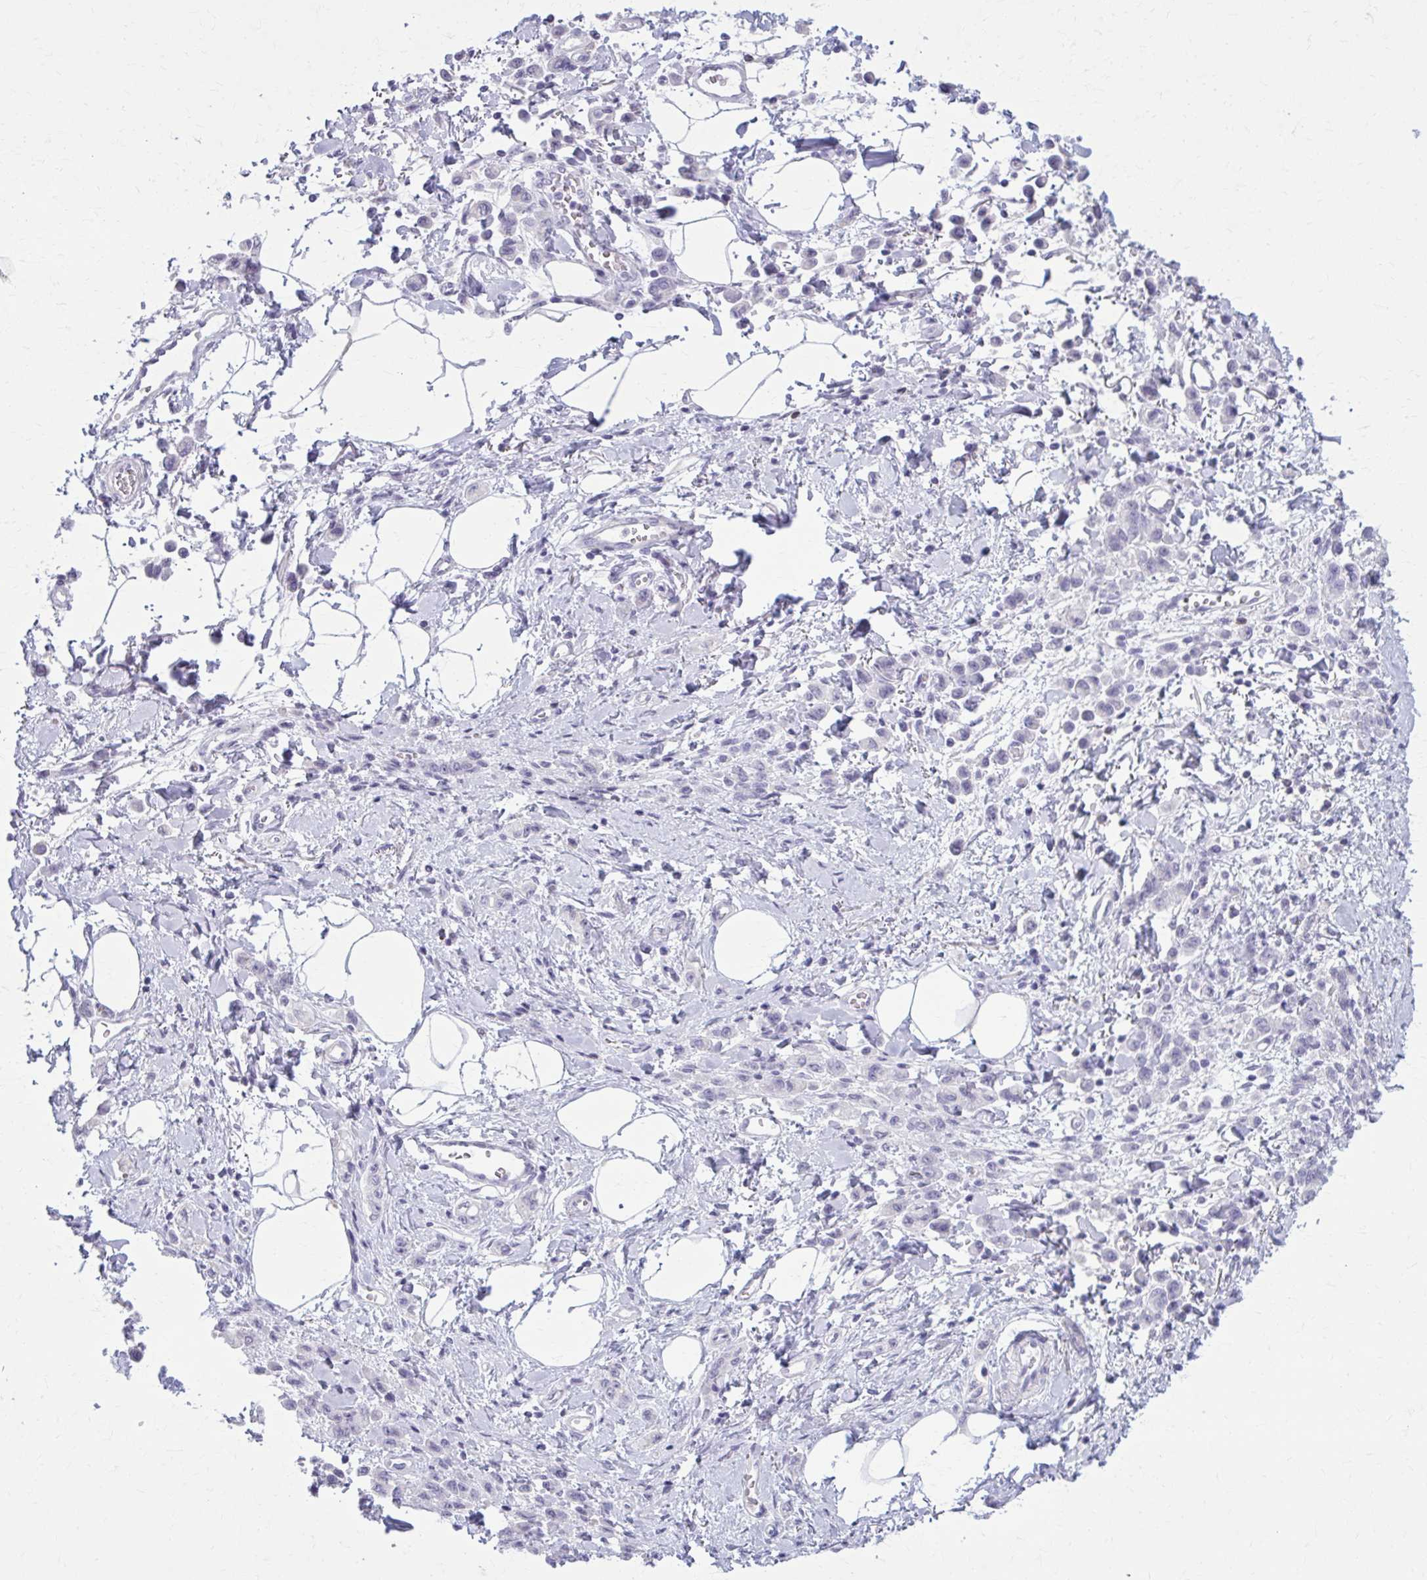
{"staining": {"intensity": "negative", "quantity": "none", "location": "none"}, "tissue": "stomach cancer", "cell_type": "Tumor cells", "image_type": "cancer", "snomed": [{"axis": "morphology", "description": "Adenocarcinoma, NOS"}, {"axis": "topography", "description": "Stomach"}], "caption": "Tumor cells are negative for protein expression in human stomach cancer (adenocarcinoma).", "gene": "OR4B1", "patient": {"sex": "male", "age": 77}}